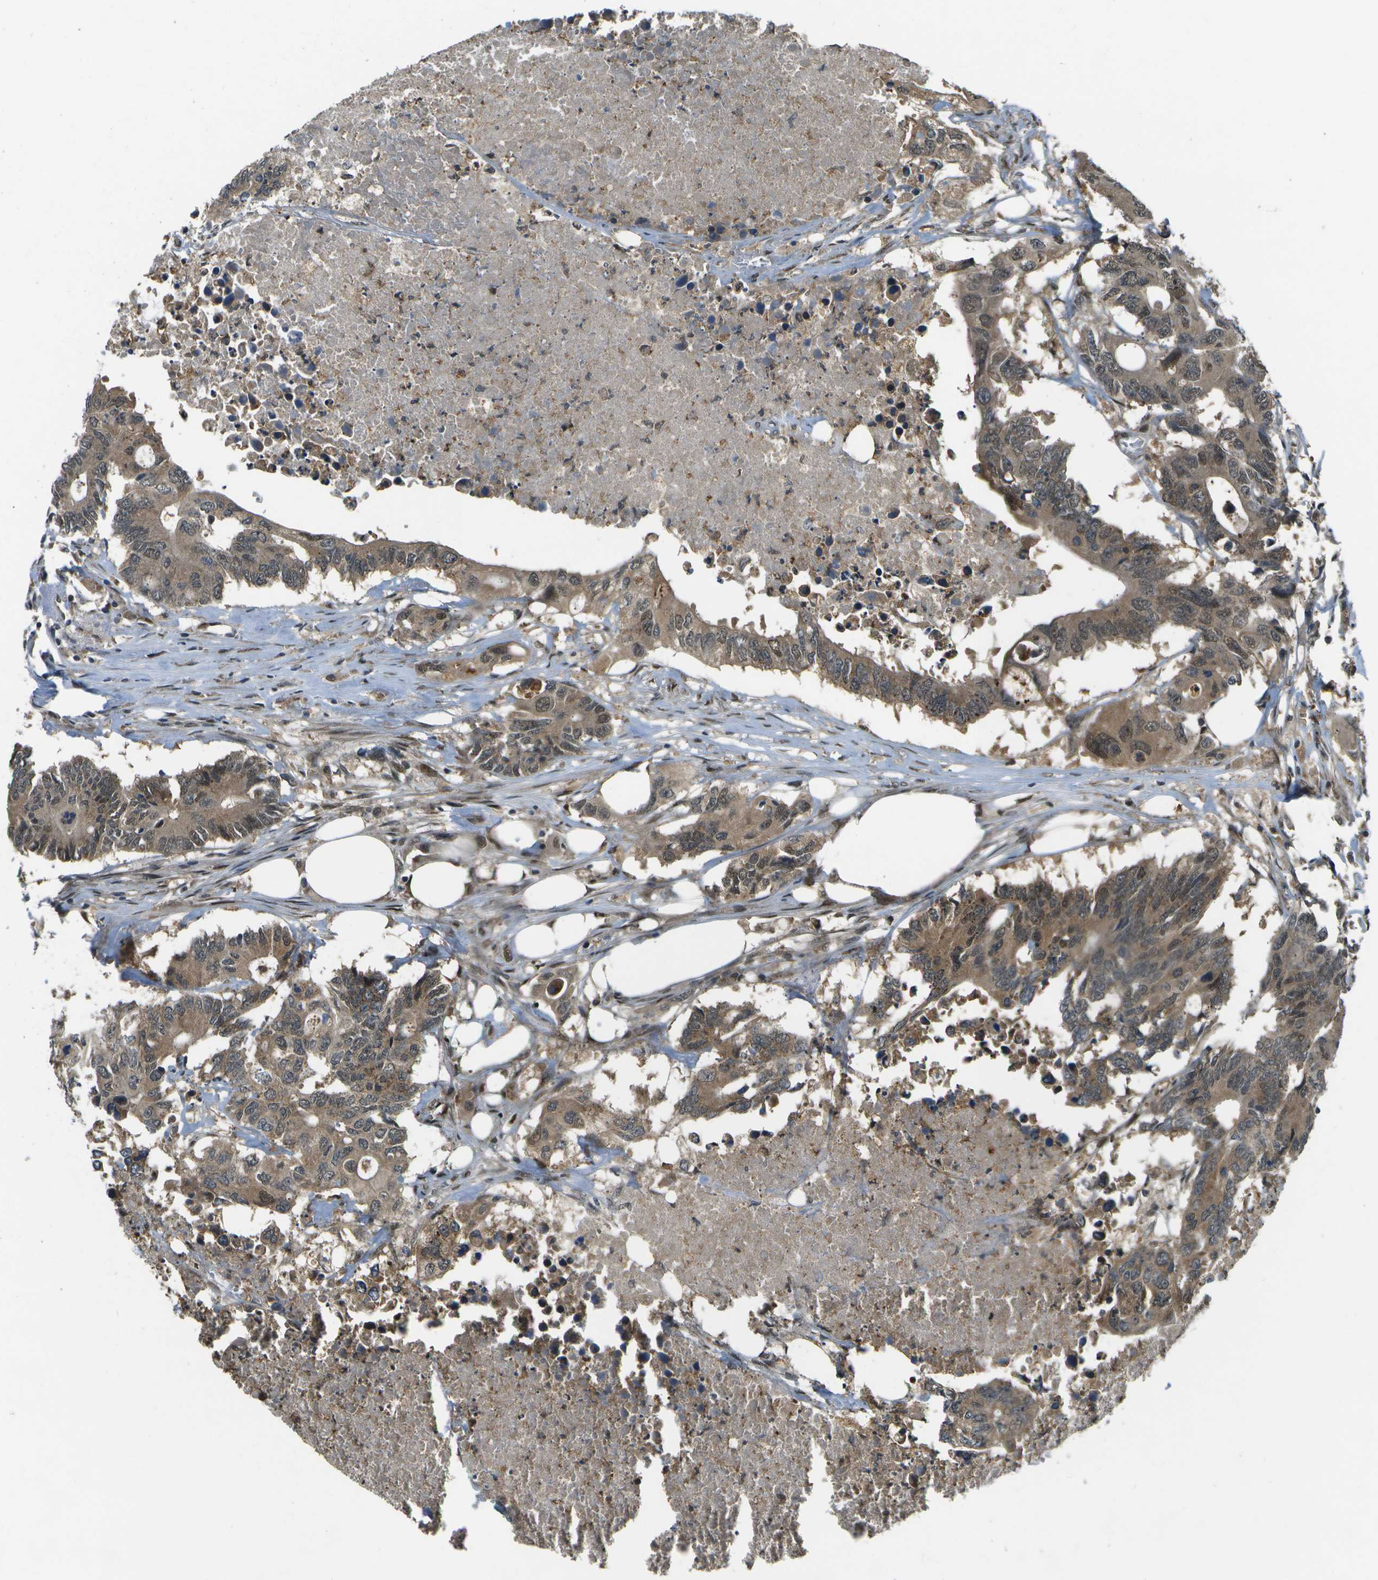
{"staining": {"intensity": "moderate", "quantity": ">75%", "location": "cytoplasmic/membranous,nuclear"}, "tissue": "colorectal cancer", "cell_type": "Tumor cells", "image_type": "cancer", "snomed": [{"axis": "morphology", "description": "Adenocarcinoma, NOS"}, {"axis": "topography", "description": "Colon"}], "caption": "Immunohistochemistry staining of colorectal cancer, which reveals medium levels of moderate cytoplasmic/membranous and nuclear positivity in about >75% of tumor cells indicating moderate cytoplasmic/membranous and nuclear protein positivity. The staining was performed using DAB (3,3'-diaminobenzidine) (brown) for protein detection and nuclei were counterstained in hematoxylin (blue).", "gene": "GANC", "patient": {"sex": "male", "age": 71}}